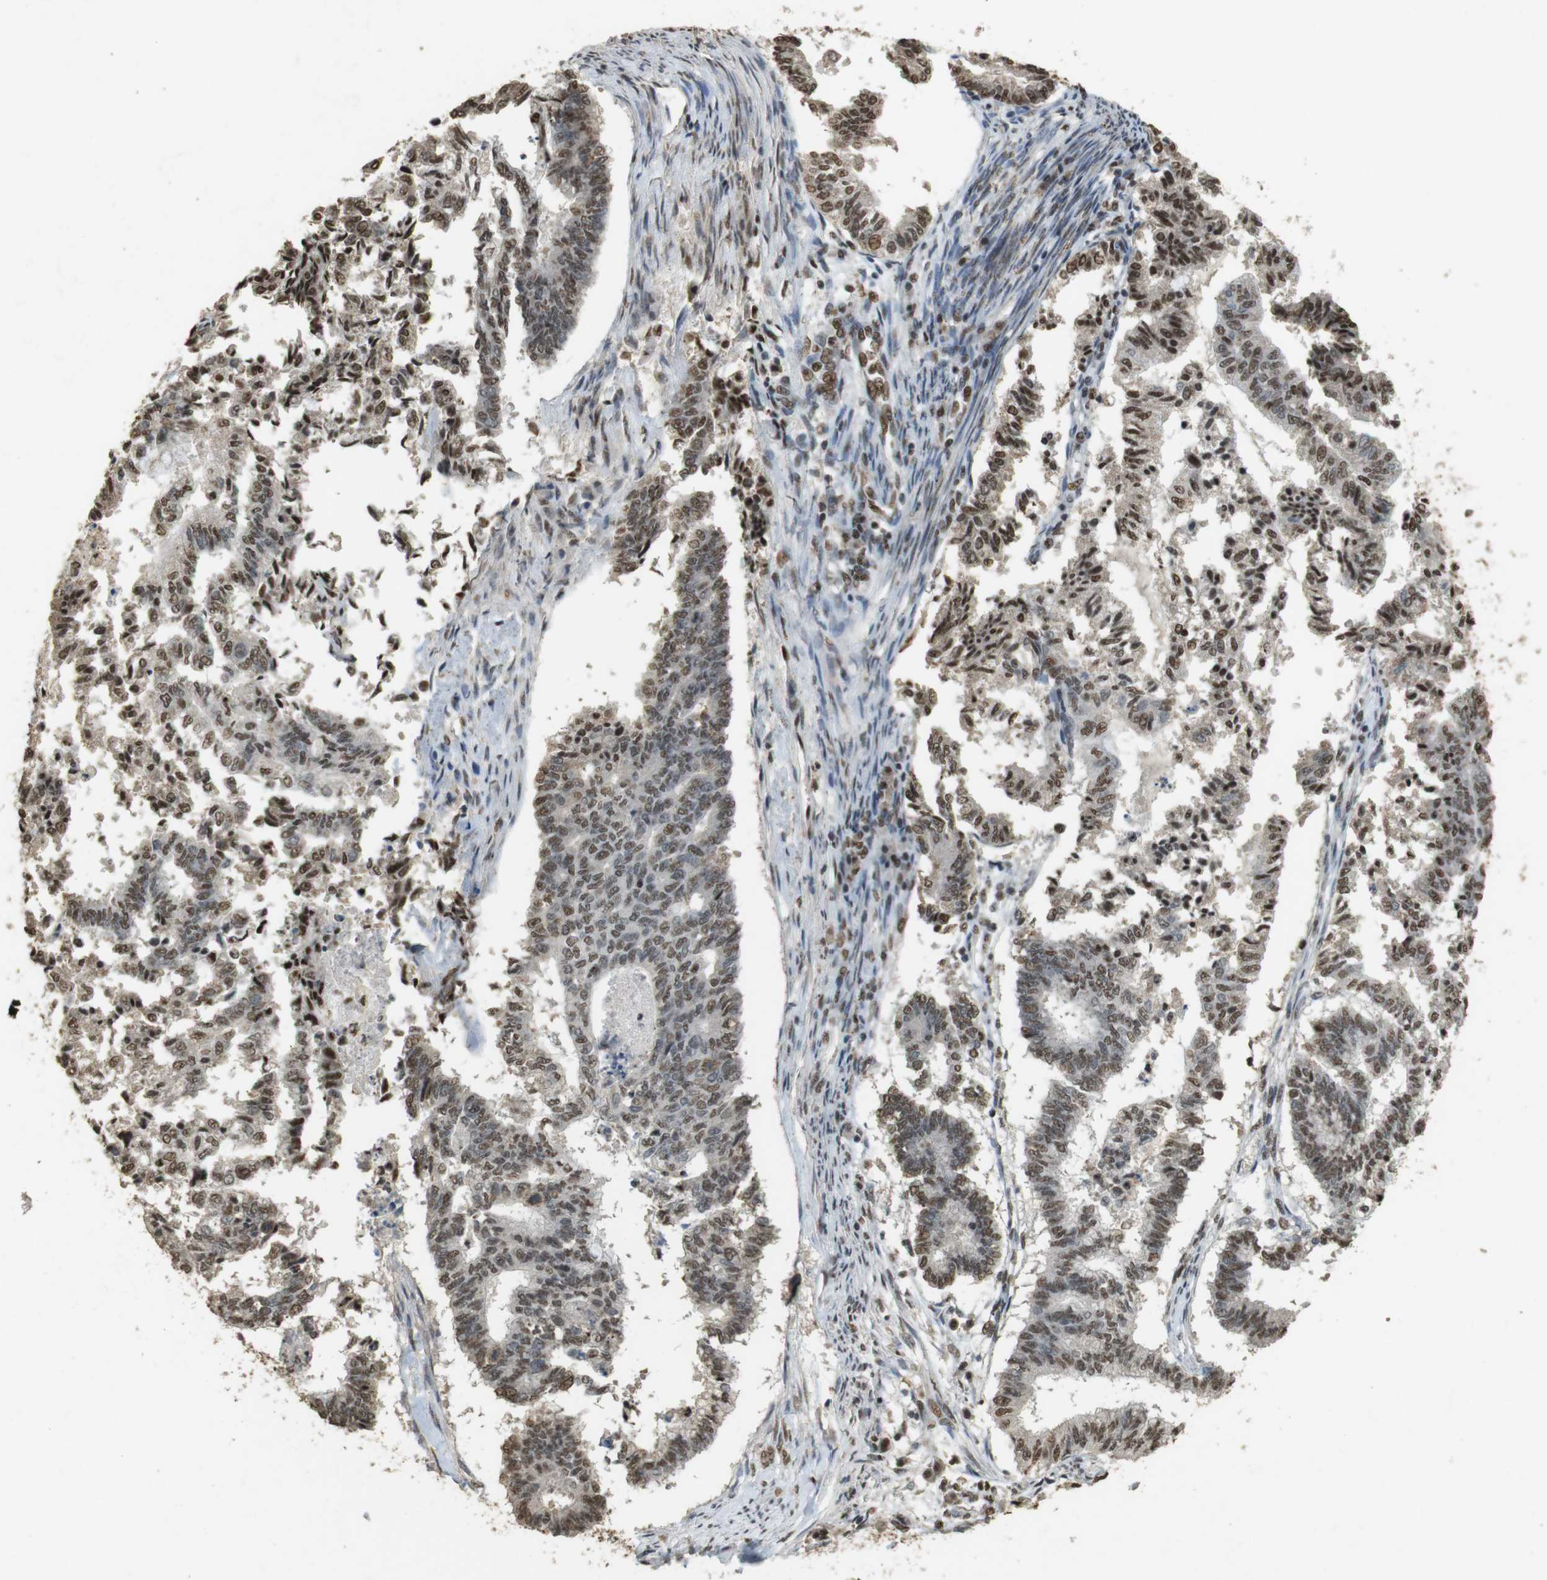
{"staining": {"intensity": "moderate", "quantity": ">75%", "location": "nuclear"}, "tissue": "endometrial cancer", "cell_type": "Tumor cells", "image_type": "cancer", "snomed": [{"axis": "morphology", "description": "Necrosis, NOS"}, {"axis": "morphology", "description": "Adenocarcinoma, NOS"}, {"axis": "topography", "description": "Endometrium"}], "caption": "Endometrial cancer (adenocarcinoma) stained with IHC reveals moderate nuclear expression in approximately >75% of tumor cells.", "gene": "GATA4", "patient": {"sex": "female", "age": 79}}